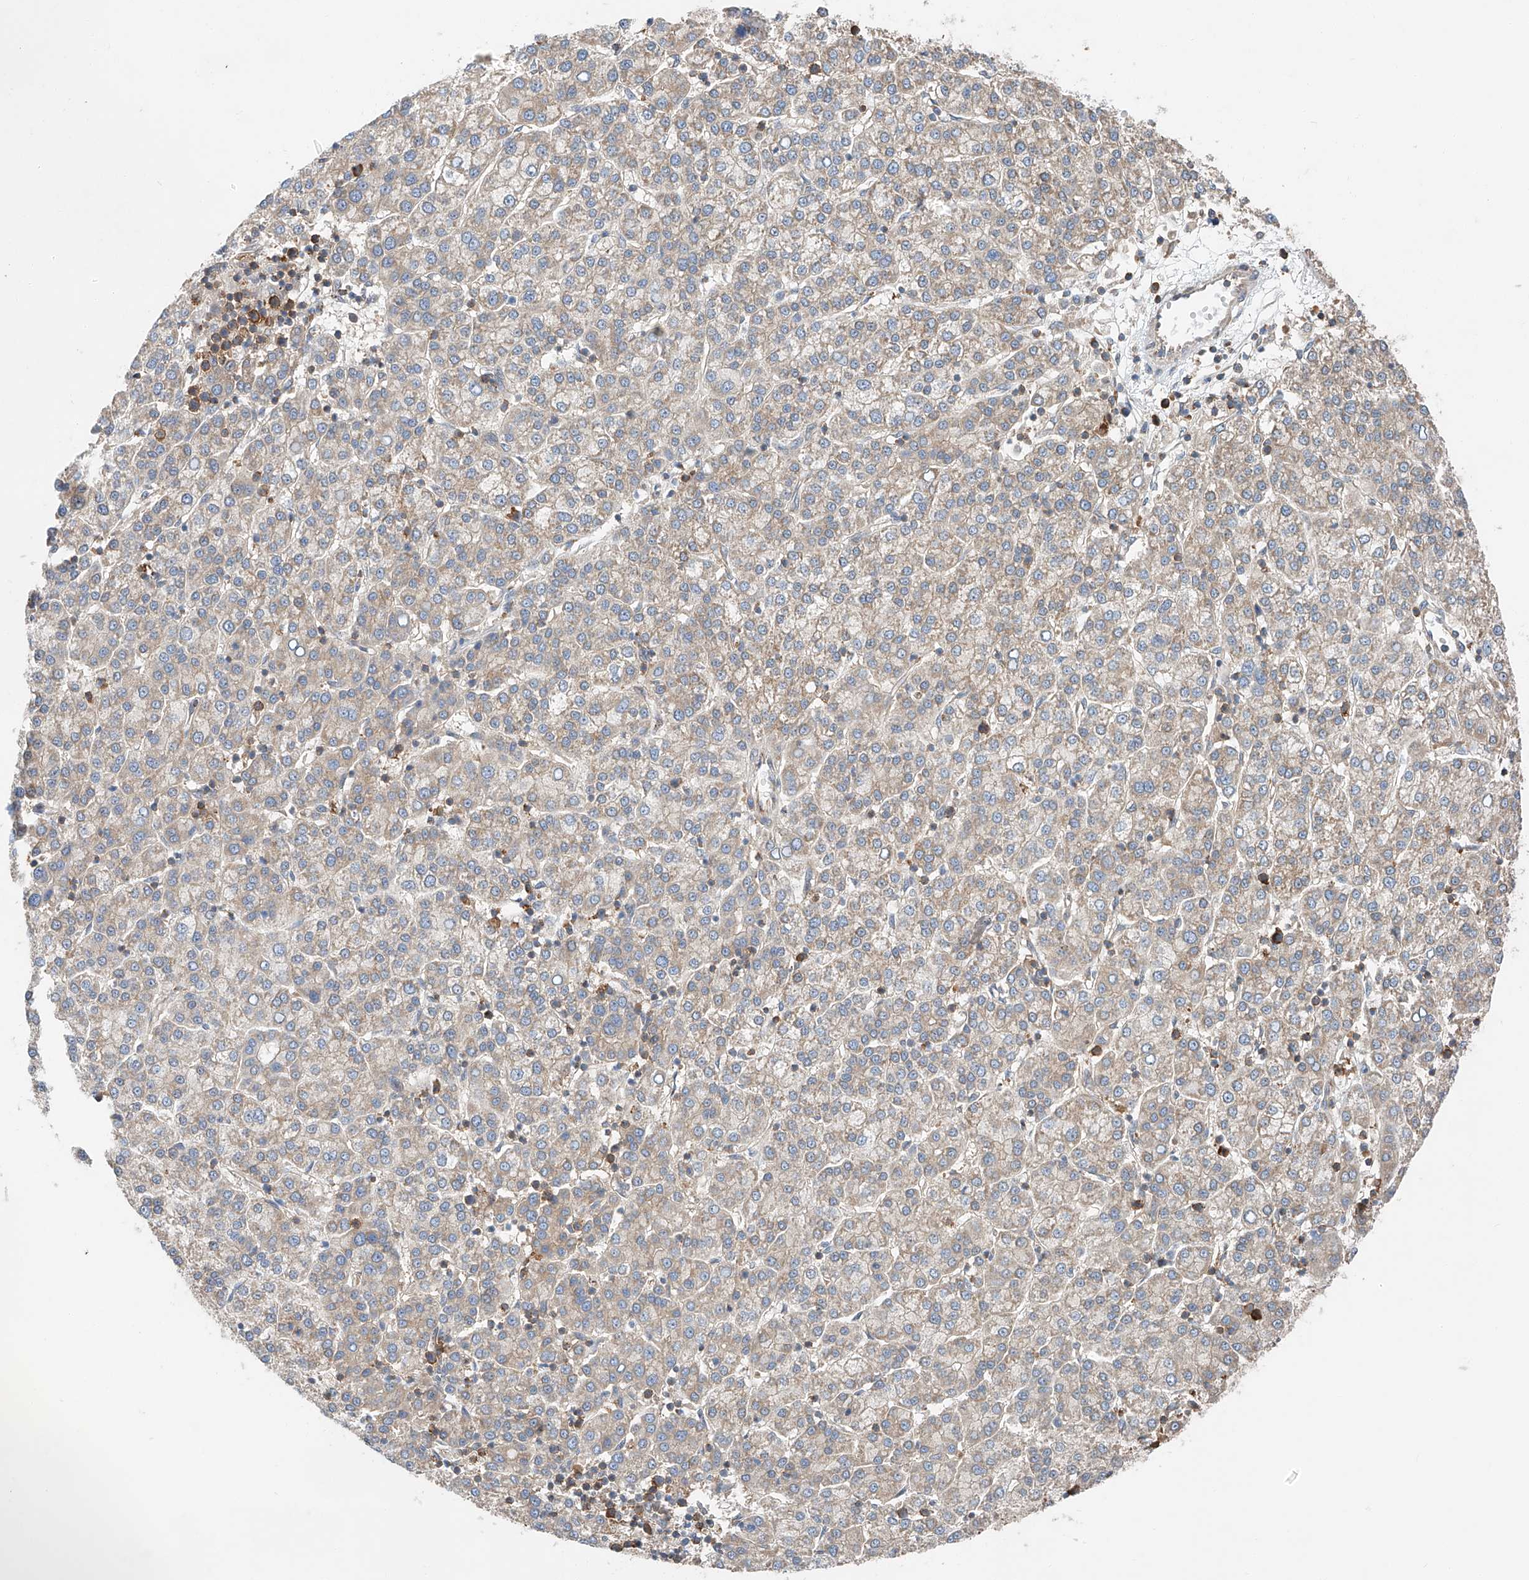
{"staining": {"intensity": "weak", "quantity": "25%-75%", "location": "cytoplasmic/membranous"}, "tissue": "liver cancer", "cell_type": "Tumor cells", "image_type": "cancer", "snomed": [{"axis": "morphology", "description": "Carcinoma, Hepatocellular, NOS"}, {"axis": "topography", "description": "Liver"}], "caption": "Immunohistochemical staining of hepatocellular carcinoma (liver) displays weak cytoplasmic/membranous protein staining in approximately 25%-75% of tumor cells. (DAB IHC, brown staining for protein, blue staining for nuclei).", "gene": "RUSC1", "patient": {"sex": "female", "age": 58}}